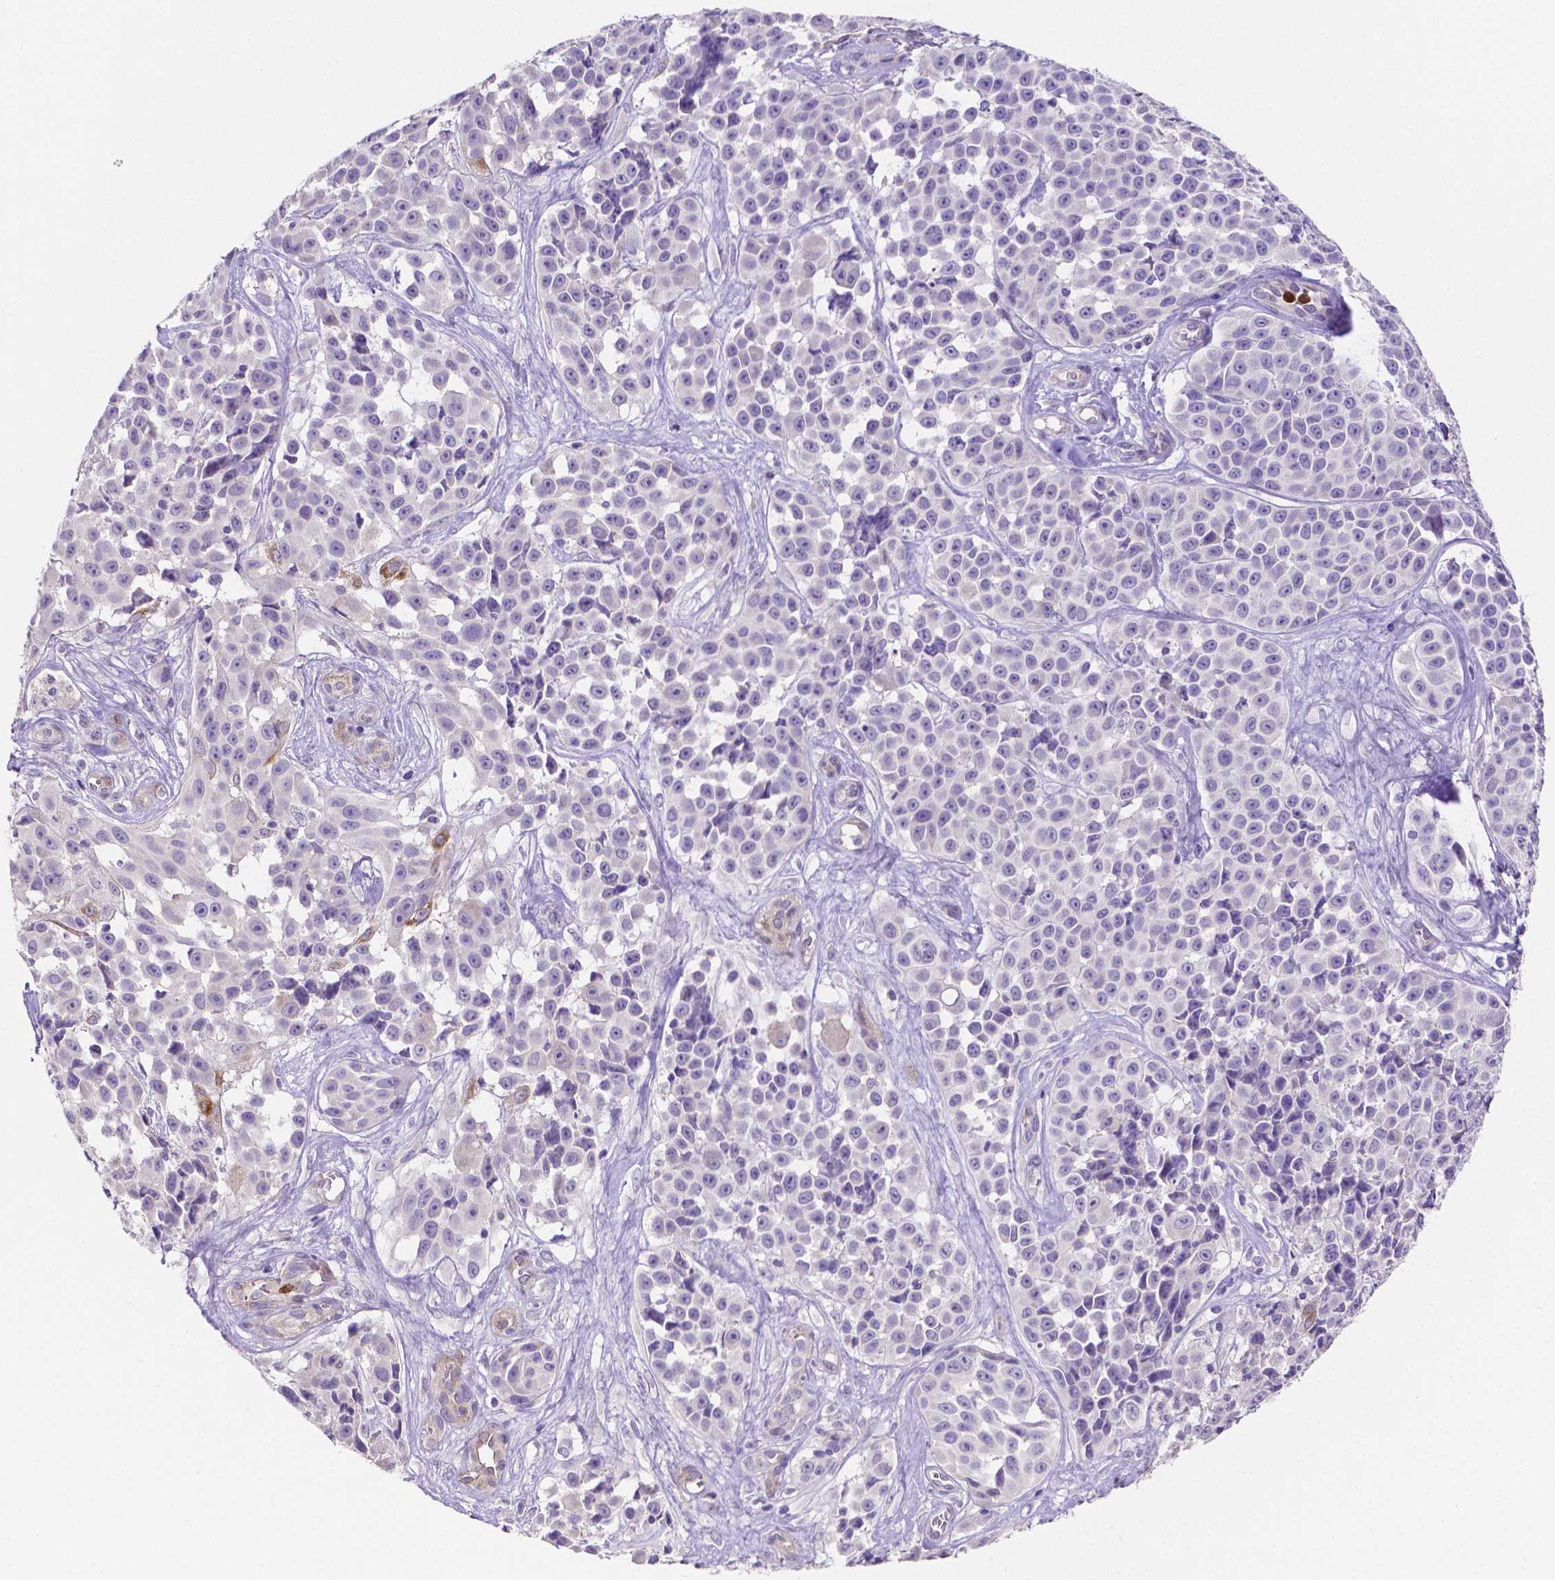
{"staining": {"intensity": "moderate", "quantity": "<25%", "location": "cytoplasmic/membranous"}, "tissue": "melanoma", "cell_type": "Tumor cells", "image_type": "cancer", "snomed": [{"axis": "morphology", "description": "Malignant melanoma, NOS"}, {"axis": "topography", "description": "Skin"}], "caption": "Tumor cells reveal moderate cytoplasmic/membranous expression in about <25% of cells in melanoma. (Brightfield microscopy of DAB IHC at high magnification).", "gene": "MMP9", "patient": {"sex": "female", "age": 88}}